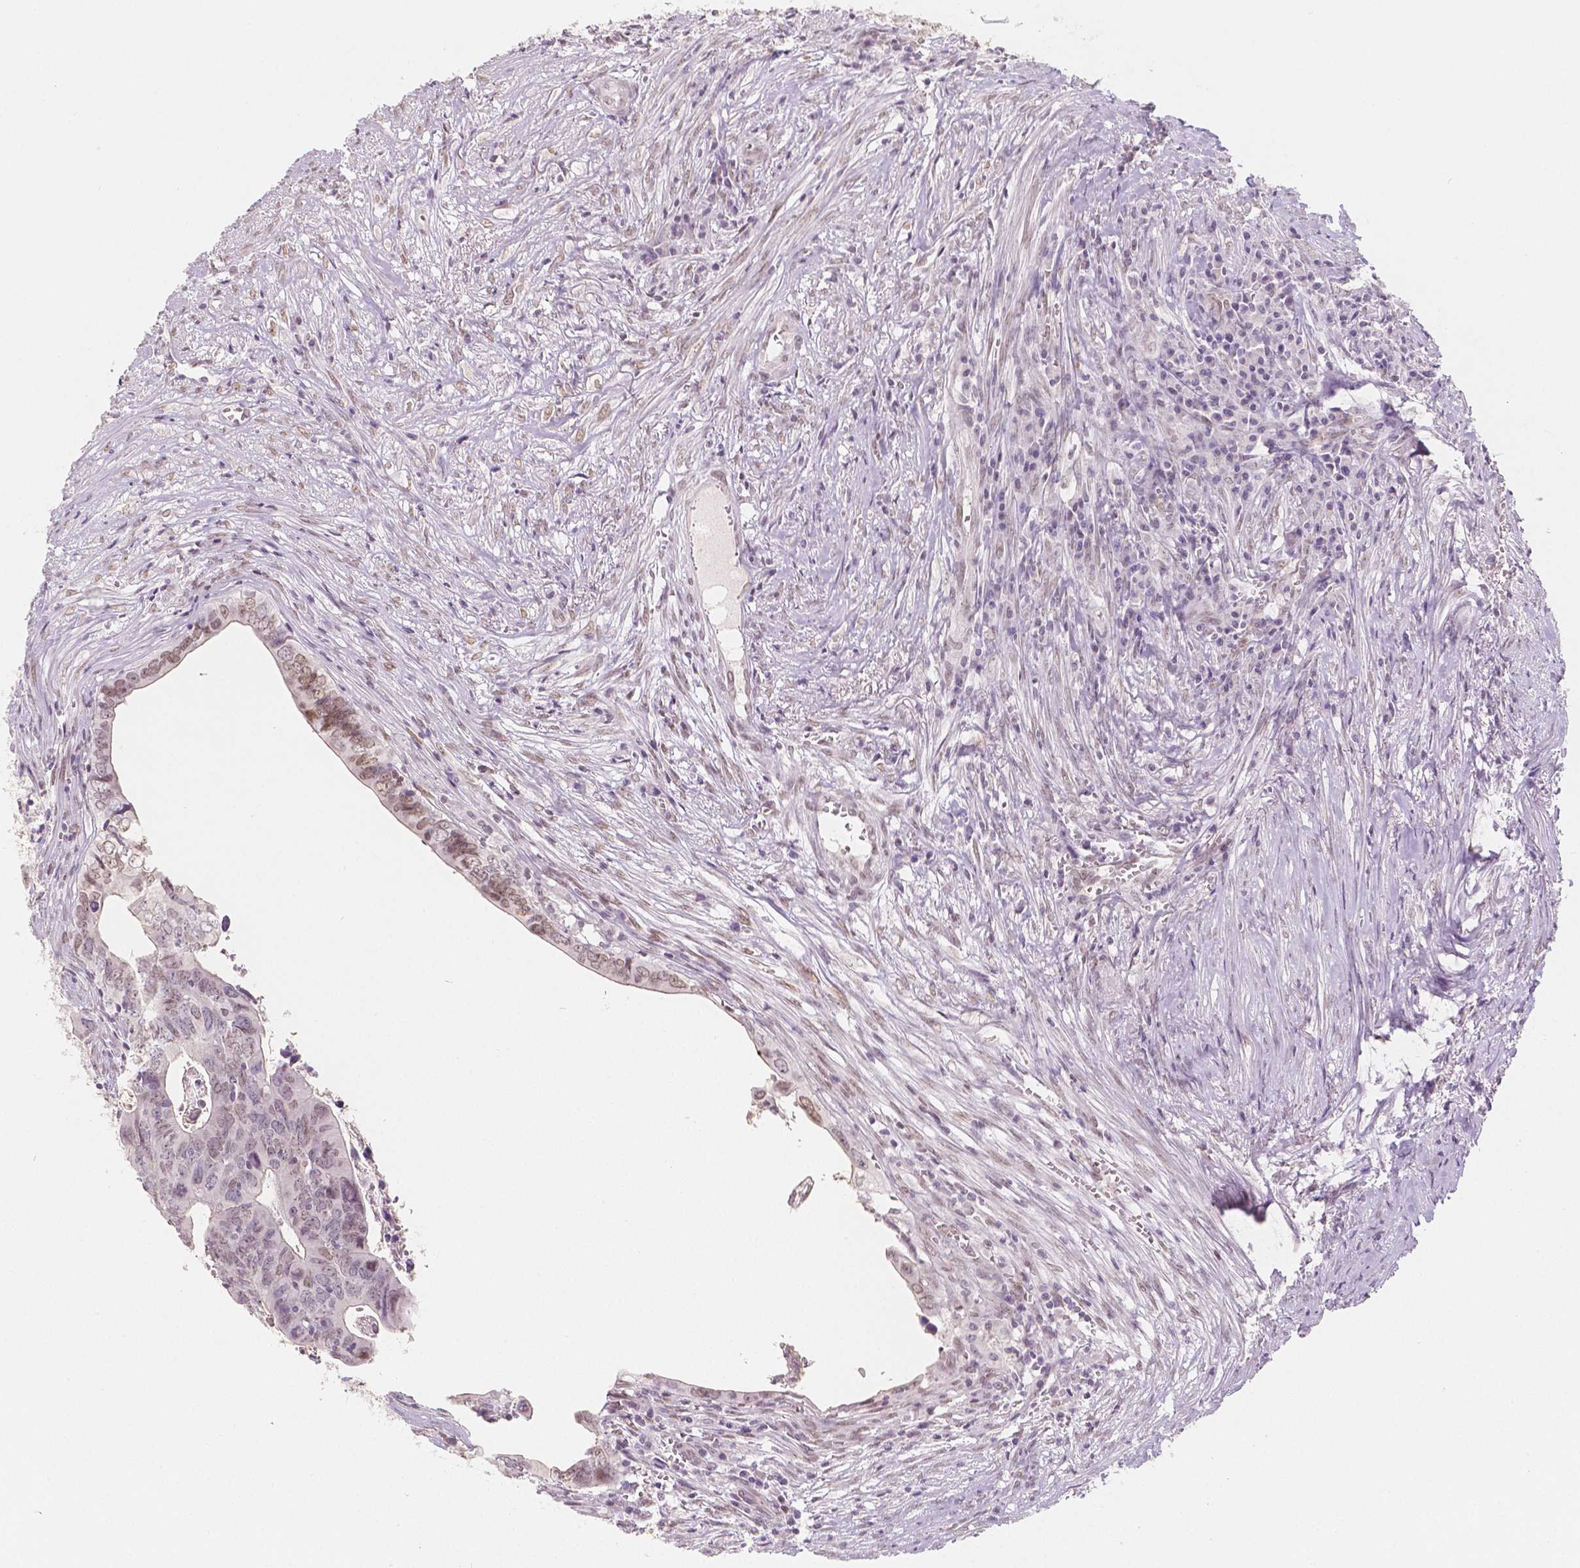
{"staining": {"intensity": "weak", "quantity": "<25%", "location": "nuclear"}, "tissue": "colorectal cancer", "cell_type": "Tumor cells", "image_type": "cancer", "snomed": [{"axis": "morphology", "description": "Adenocarcinoma, NOS"}, {"axis": "topography", "description": "Colon"}], "caption": "High magnification brightfield microscopy of colorectal adenocarcinoma stained with DAB (3,3'-diaminobenzidine) (brown) and counterstained with hematoxylin (blue): tumor cells show no significant staining. (Stains: DAB immunohistochemistry (IHC) with hematoxylin counter stain, Microscopy: brightfield microscopy at high magnification).", "gene": "KDM5B", "patient": {"sex": "female", "age": 82}}